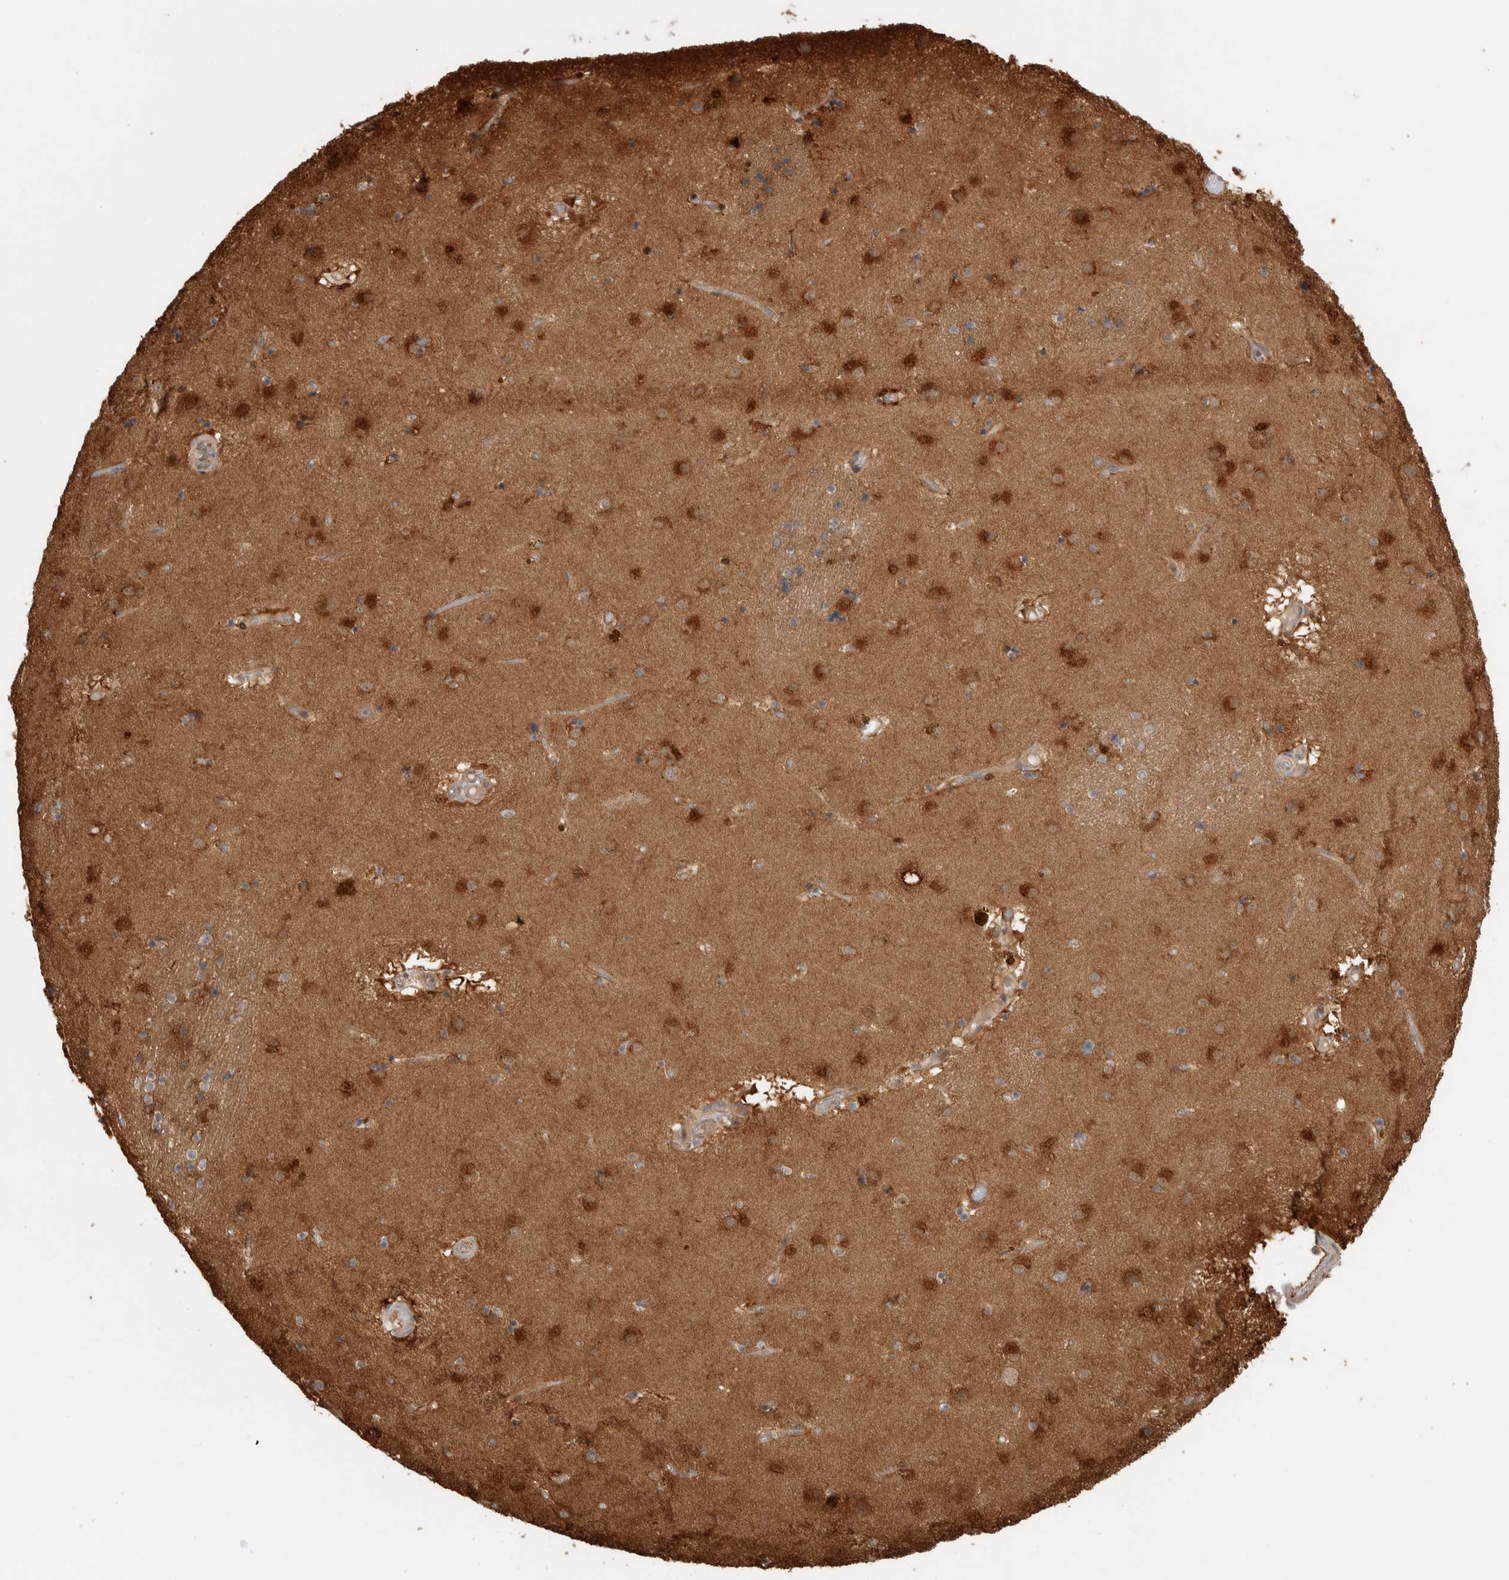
{"staining": {"intensity": "moderate", "quantity": ">75%", "location": "cytoplasmic/membranous"}, "tissue": "caudate", "cell_type": "Glial cells", "image_type": "normal", "snomed": [{"axis": "morphology", "description": "Normal tissue, NOS"}, {"axis": "topography", "description": "Lateral ventricle wall"}], "caption": "Brown immunohistochemical staining in benign human caudate demonstrates moderate cytoplasmic/membranous expression in about >75% of glial cells. (Stains: DAB in brown, nuclei in blue, Microscopy: brightfield microscopy at high magnification).", "gene": "CNTROB", "patient": {"sex": "male", "age": 70}}